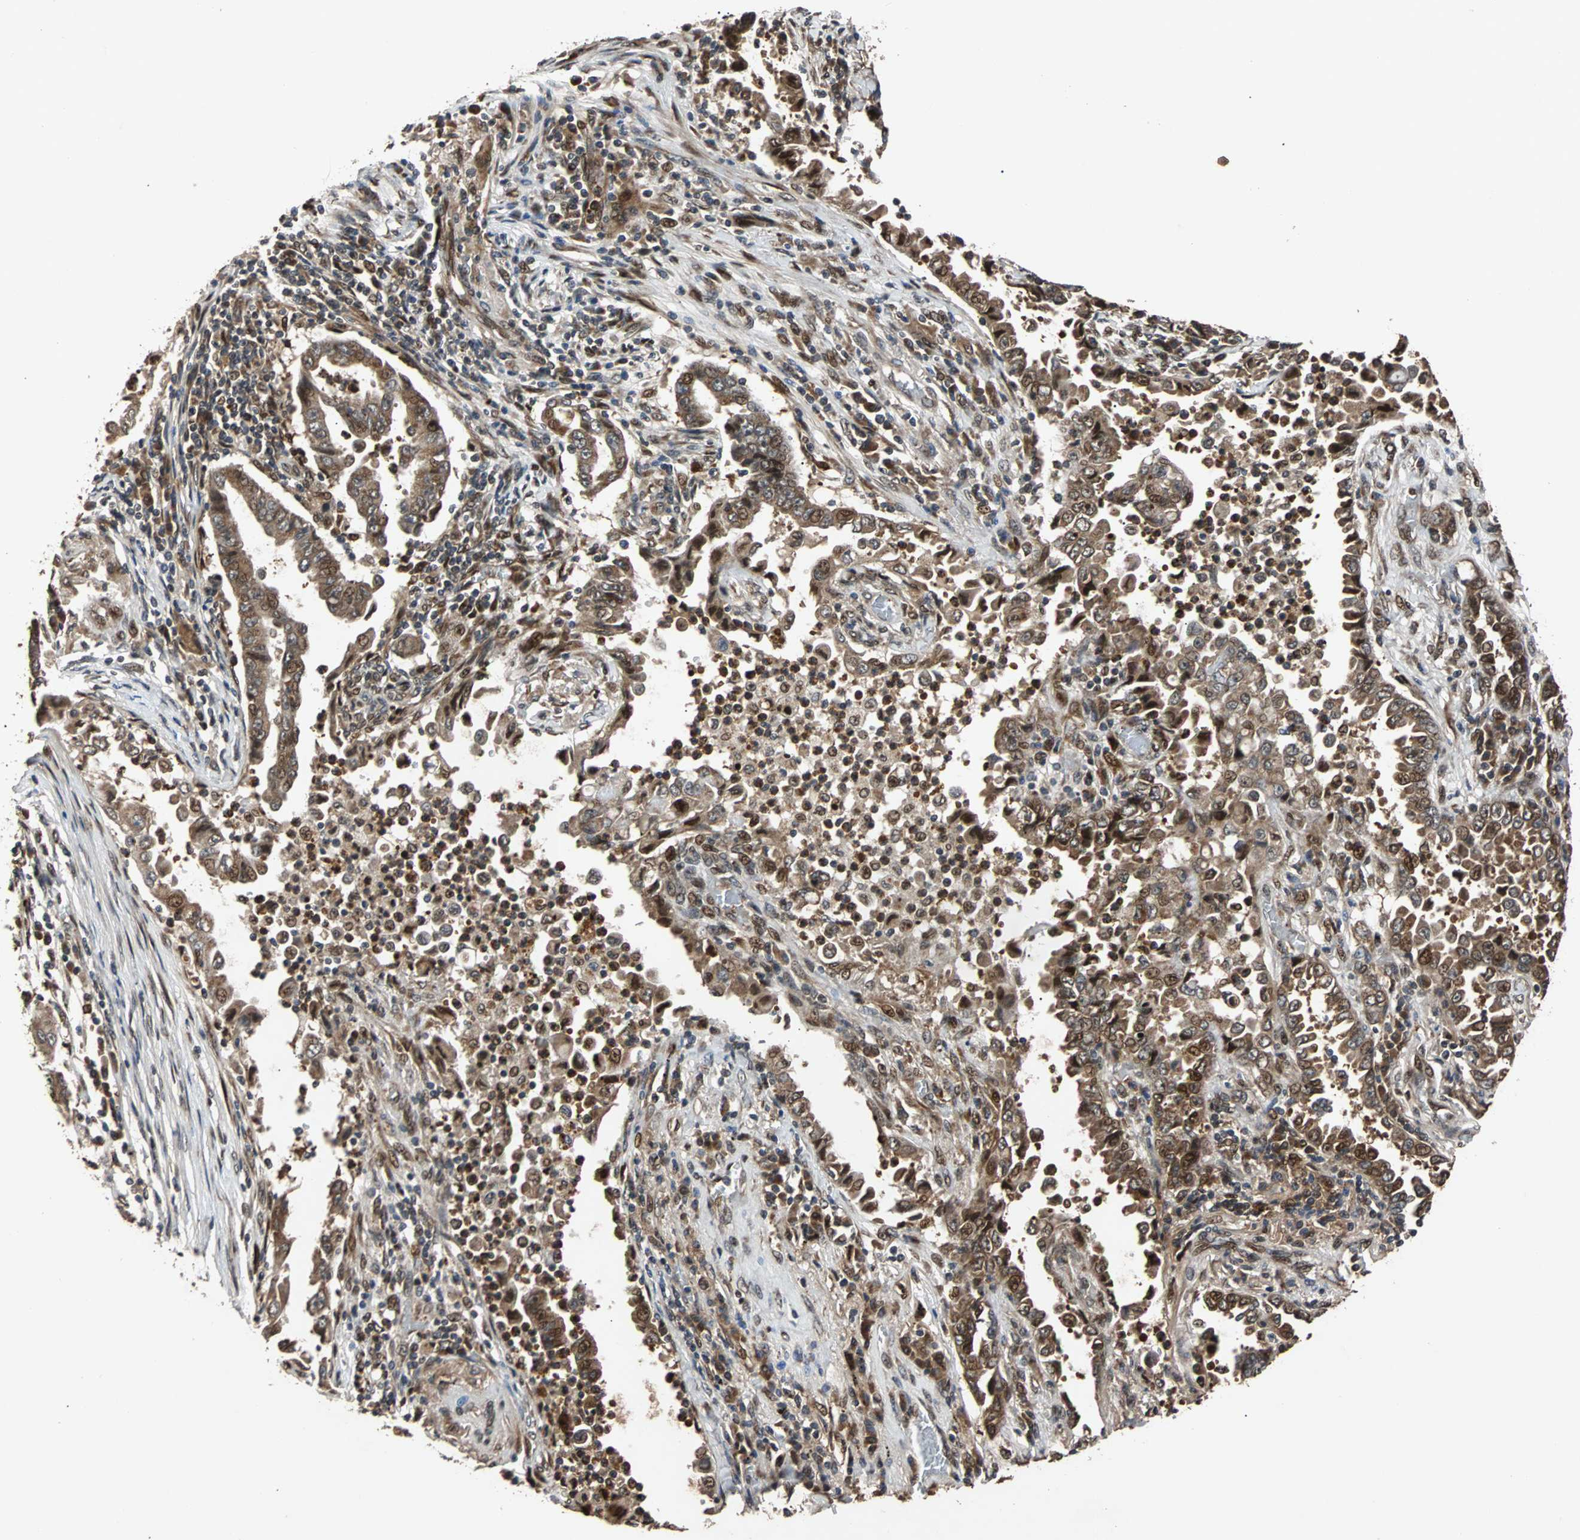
{"staining": {"intensity": "strong", "quantity": ">75%", "location": "cytoplasmic/membranous,nuclear"}, "tissue": "lung cancer", "cell_type": "Tumor cells", "image_type": "cancer", "snomed": [{"axis": "morphology", "description": "Normal tissue, NOS"}, {"axis": "morphology", "description": "Inflammation, NOS"}, {"axis": "morphology", "description": "Adenocarcinoma, NOS"}, {"axis": "topography", "description": "Lung"}], "caption": "A histopathology image showing strong cytoplasmic/membranous and nuclear positivity in approximately >75% of tumor cells in lung cancer, as visualized by brown immunohistochemical staining.", "gene": "USP31", "patient": {"sex": "female", "age": 64}}